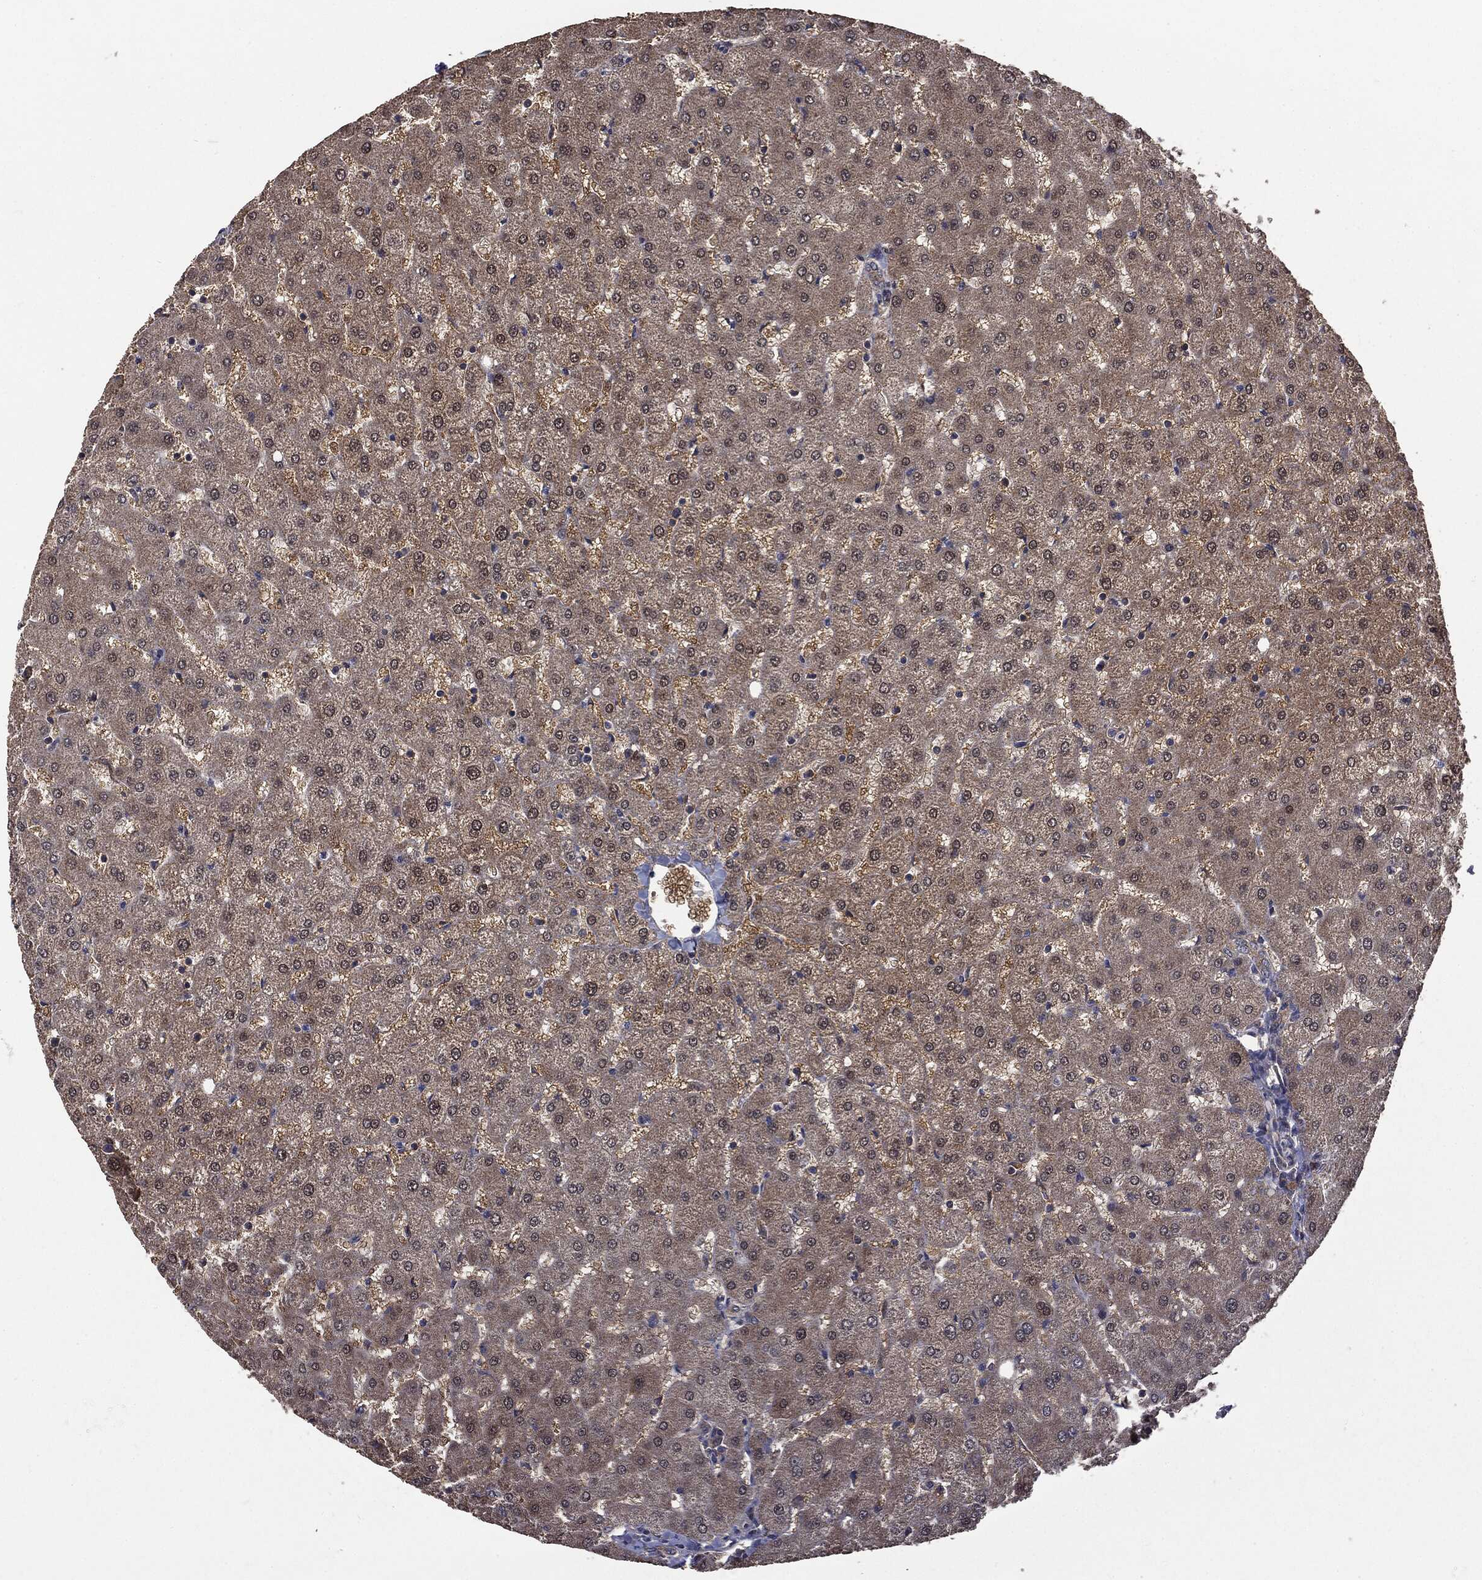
{"staining": {"intensity": "weak", "quantity": ">75%", "location": "cytoplasmic/membranous"}, "tissue": "liver", "cell_type": "Cholangiocytes", "image_type": "normal", "snomed": [{"axis": "morphology", "description": "Normal tissue, NOS"}, {"axis": "topography", "description": "Liver"}], "caption": "A photomicrograph of human liver stained for a protein demonstrates weak cytoplasmic/membranous brown staining in cholangiocytes. (Brightfield microscopy of DAB IHC at high magnification).", "gene": "MTOR", "patient": {"sex": "female", "age": 50}}